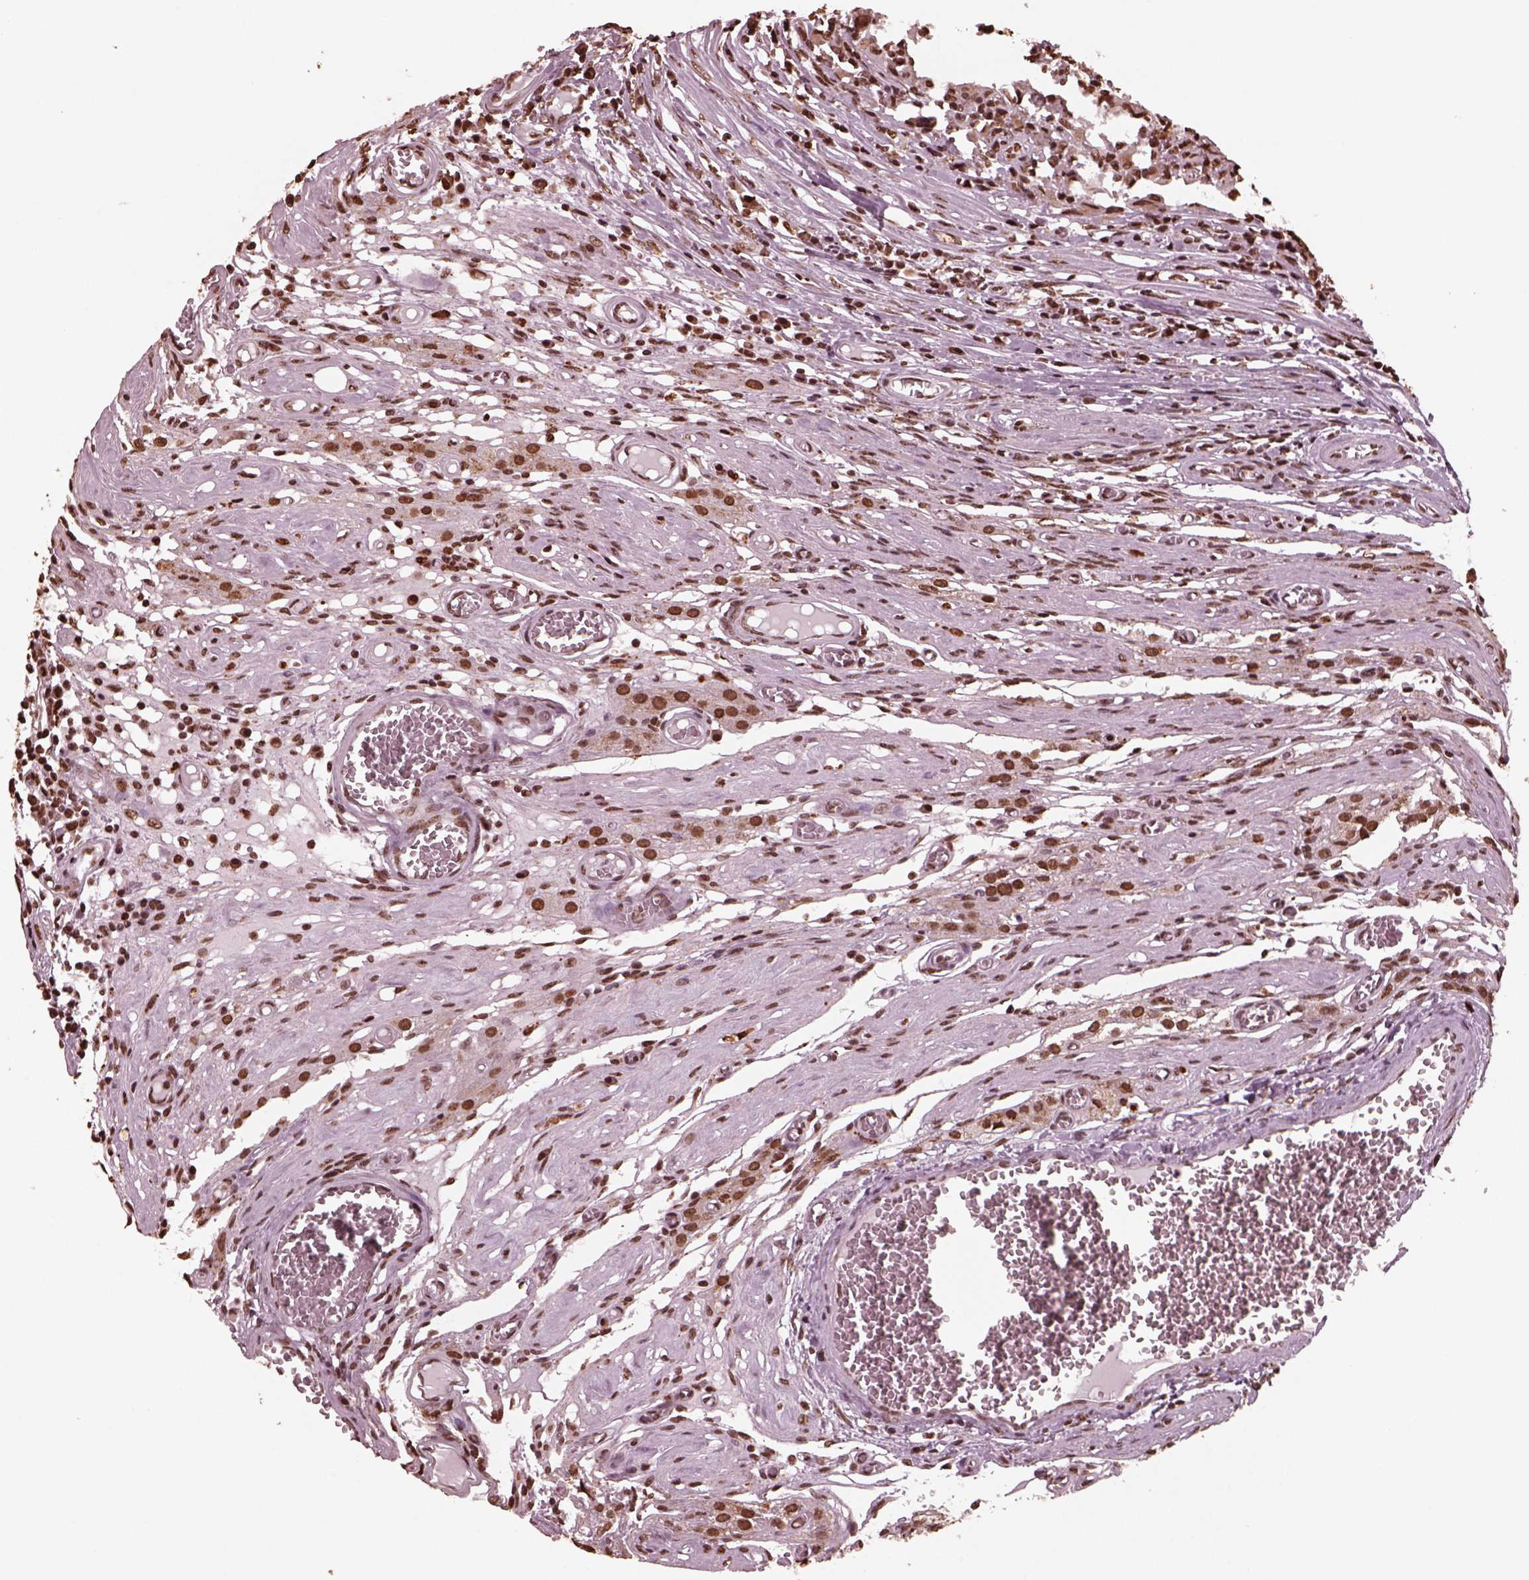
{"staining": {"intensity": "strong", "quantity": "25%-75%", "location": "nuclear"}, "tissue": "testis cancer", "cell_type": "Tumor cells", "image_type": "cancer", "snomed": [{"axis": "morphology", "description": "Carcinoma, Embryonal, NOS"}, {"axis": "topography", "description": "Testis"}], "caption": "Protein analysis of testis embryonal carcinoma tissue demonstrates strong nuclear positivity in approximately 25%-75% of tumor cells.", "gene": "NSD1", "patient": {"sex": "male", "age": 36}}